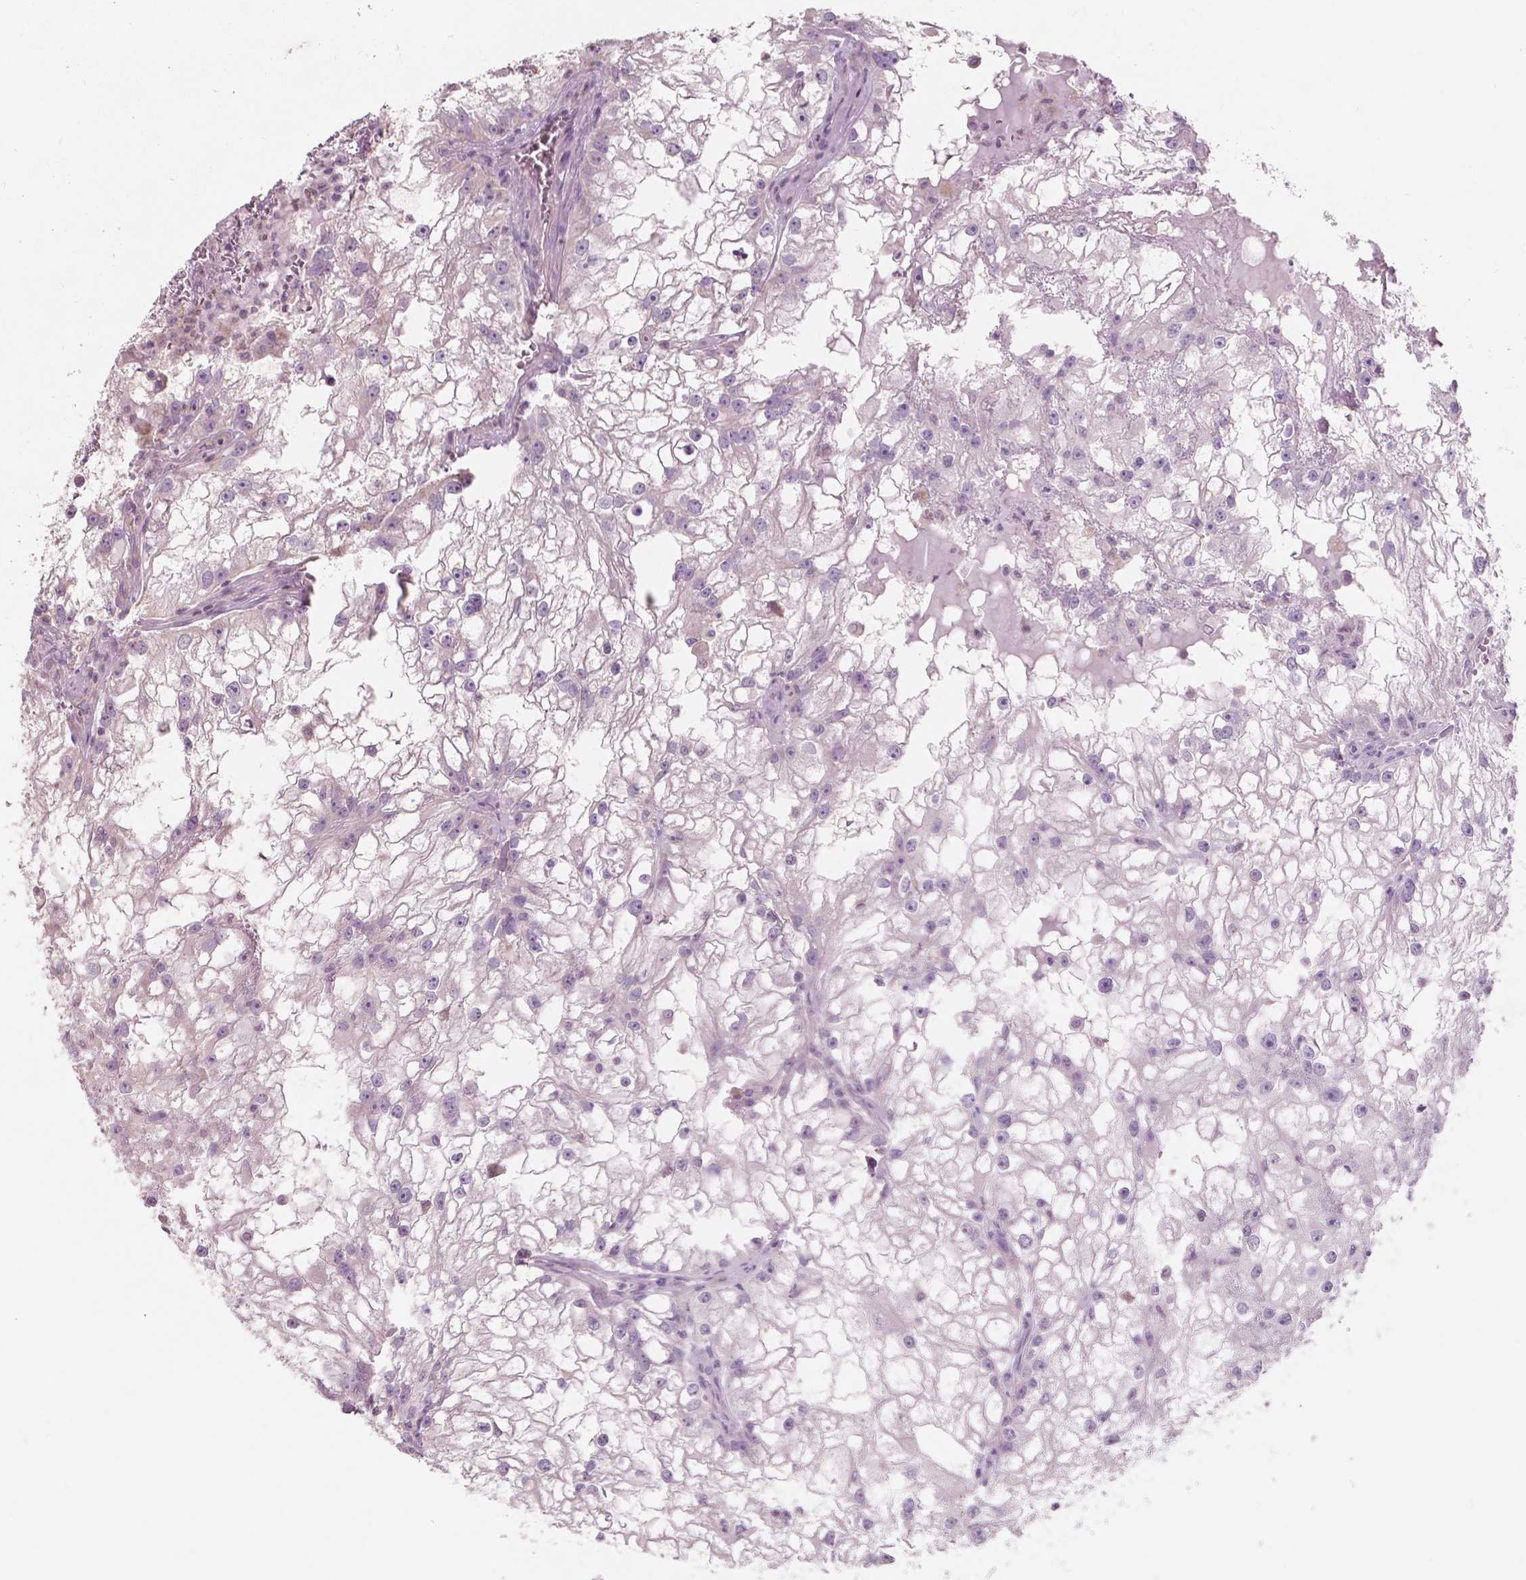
{"staining": {"intensity": "negative", "quantity": "none", "location": "none"}, "tissue": "renal cancer", "cell_type": "Tumor cells", "image_type": "cancer", "snomed": [{"axis": "morphology", "description": "Adenocarcinoma, NOS"}, {"axis": "topography", "description": "Kidney"}], "caption": "A high-resolution photomicrograph shows IHC staining of renal cancer (adenocarcinoma), which displays no significant staining in tumor cells.", "gene": "AWAT1", "patient": {"sex": "male", "age": 59}}